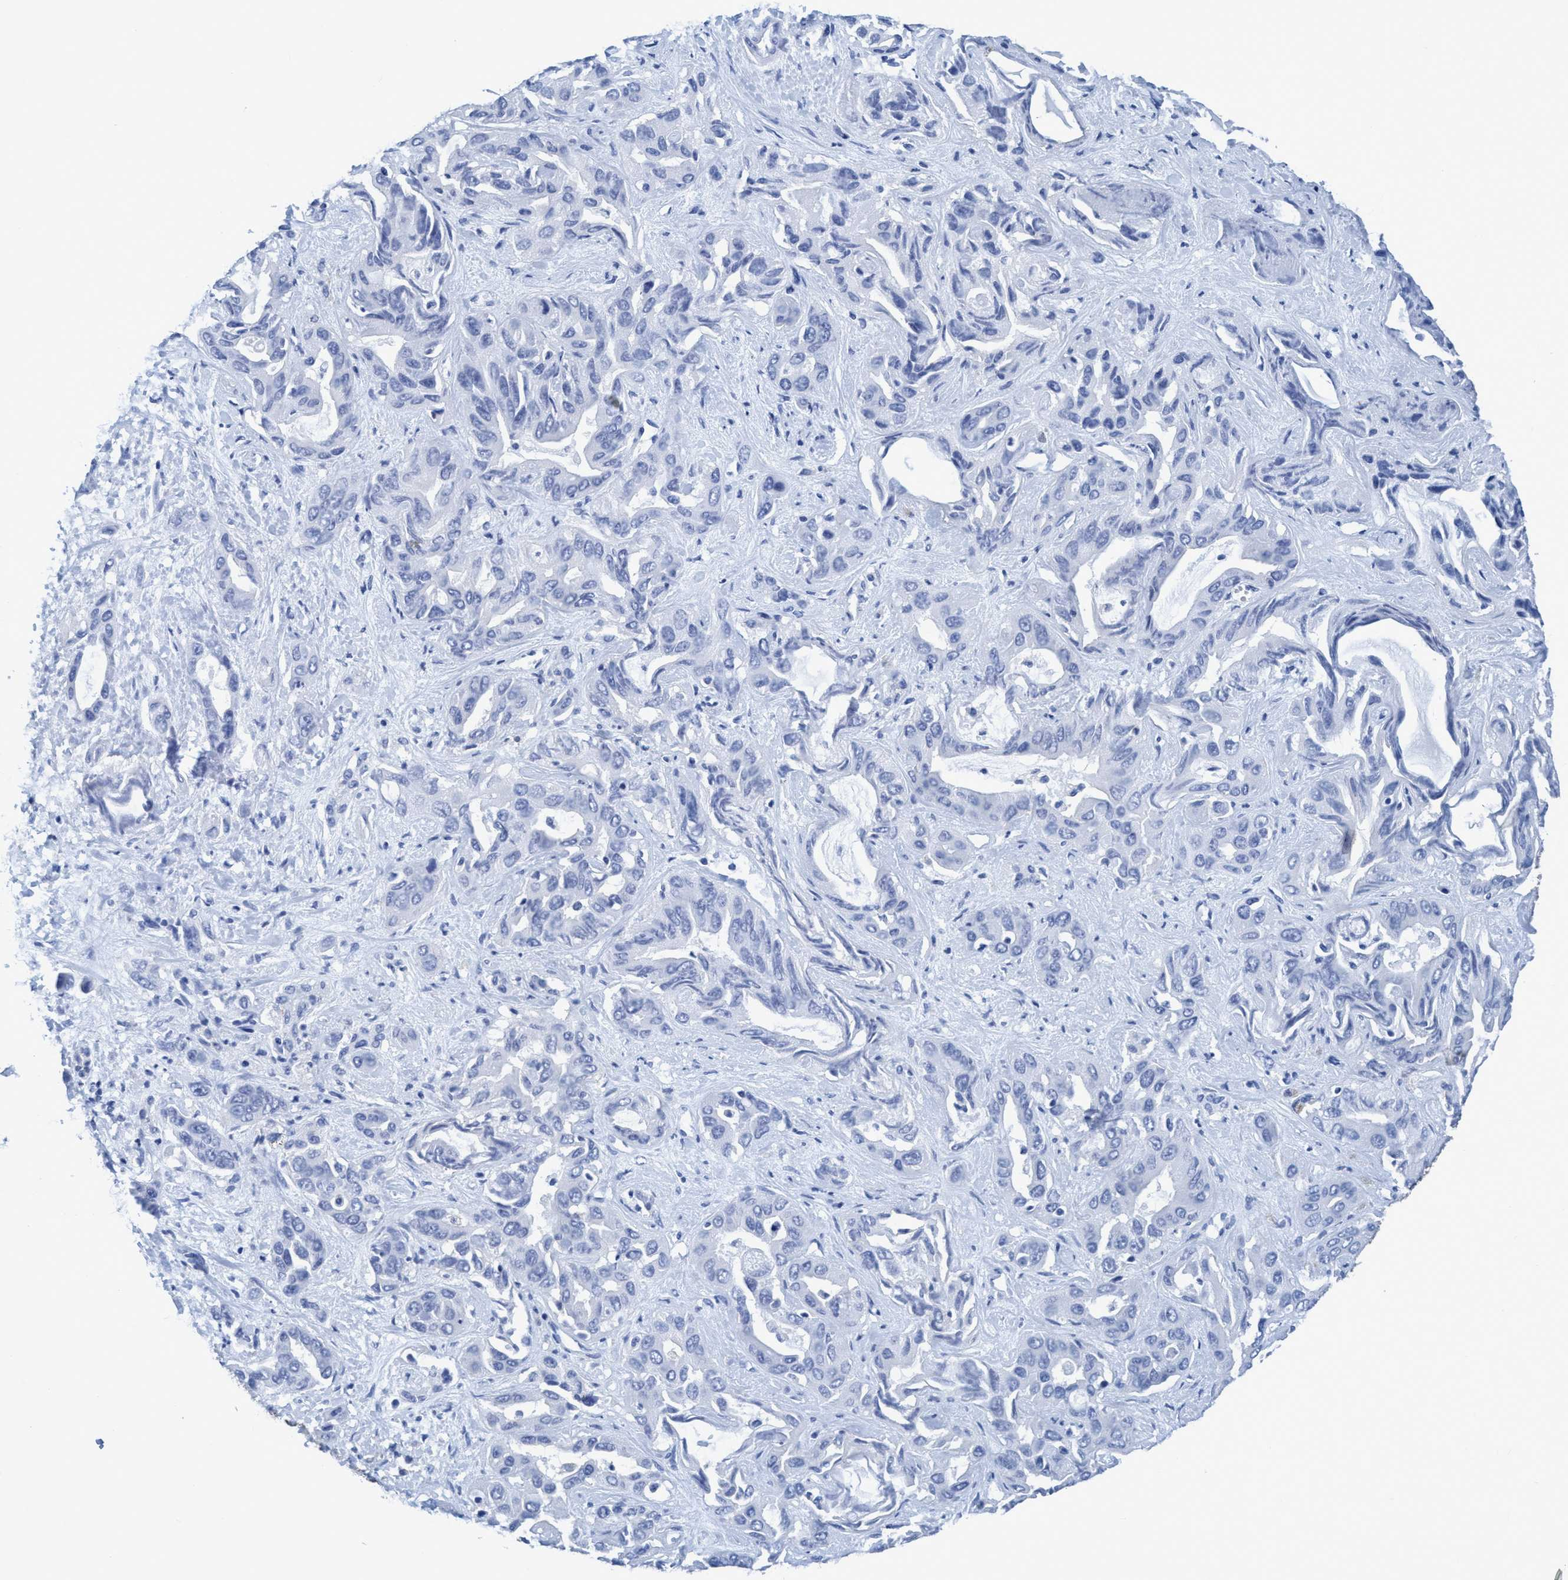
{"staining": {"intensity": "negative", "quantity": "none", "location": "none"}, "tissue": "liver cancer", "cell_type": "Tumor cells", "image_type": "cancer", "snomed": [{"axis": "morphology", "description": "Cholangiocarcinoma"}, {"axis": "topography", "description": "Liver"}], "caption": "The IHC image has no significant expression in tumor cells of cholangiocarcinoma (liver) tissue. Nuclei are stained in blue.", "gene": "DNAI1", "patient": {"sex": "female", "age": 52}}